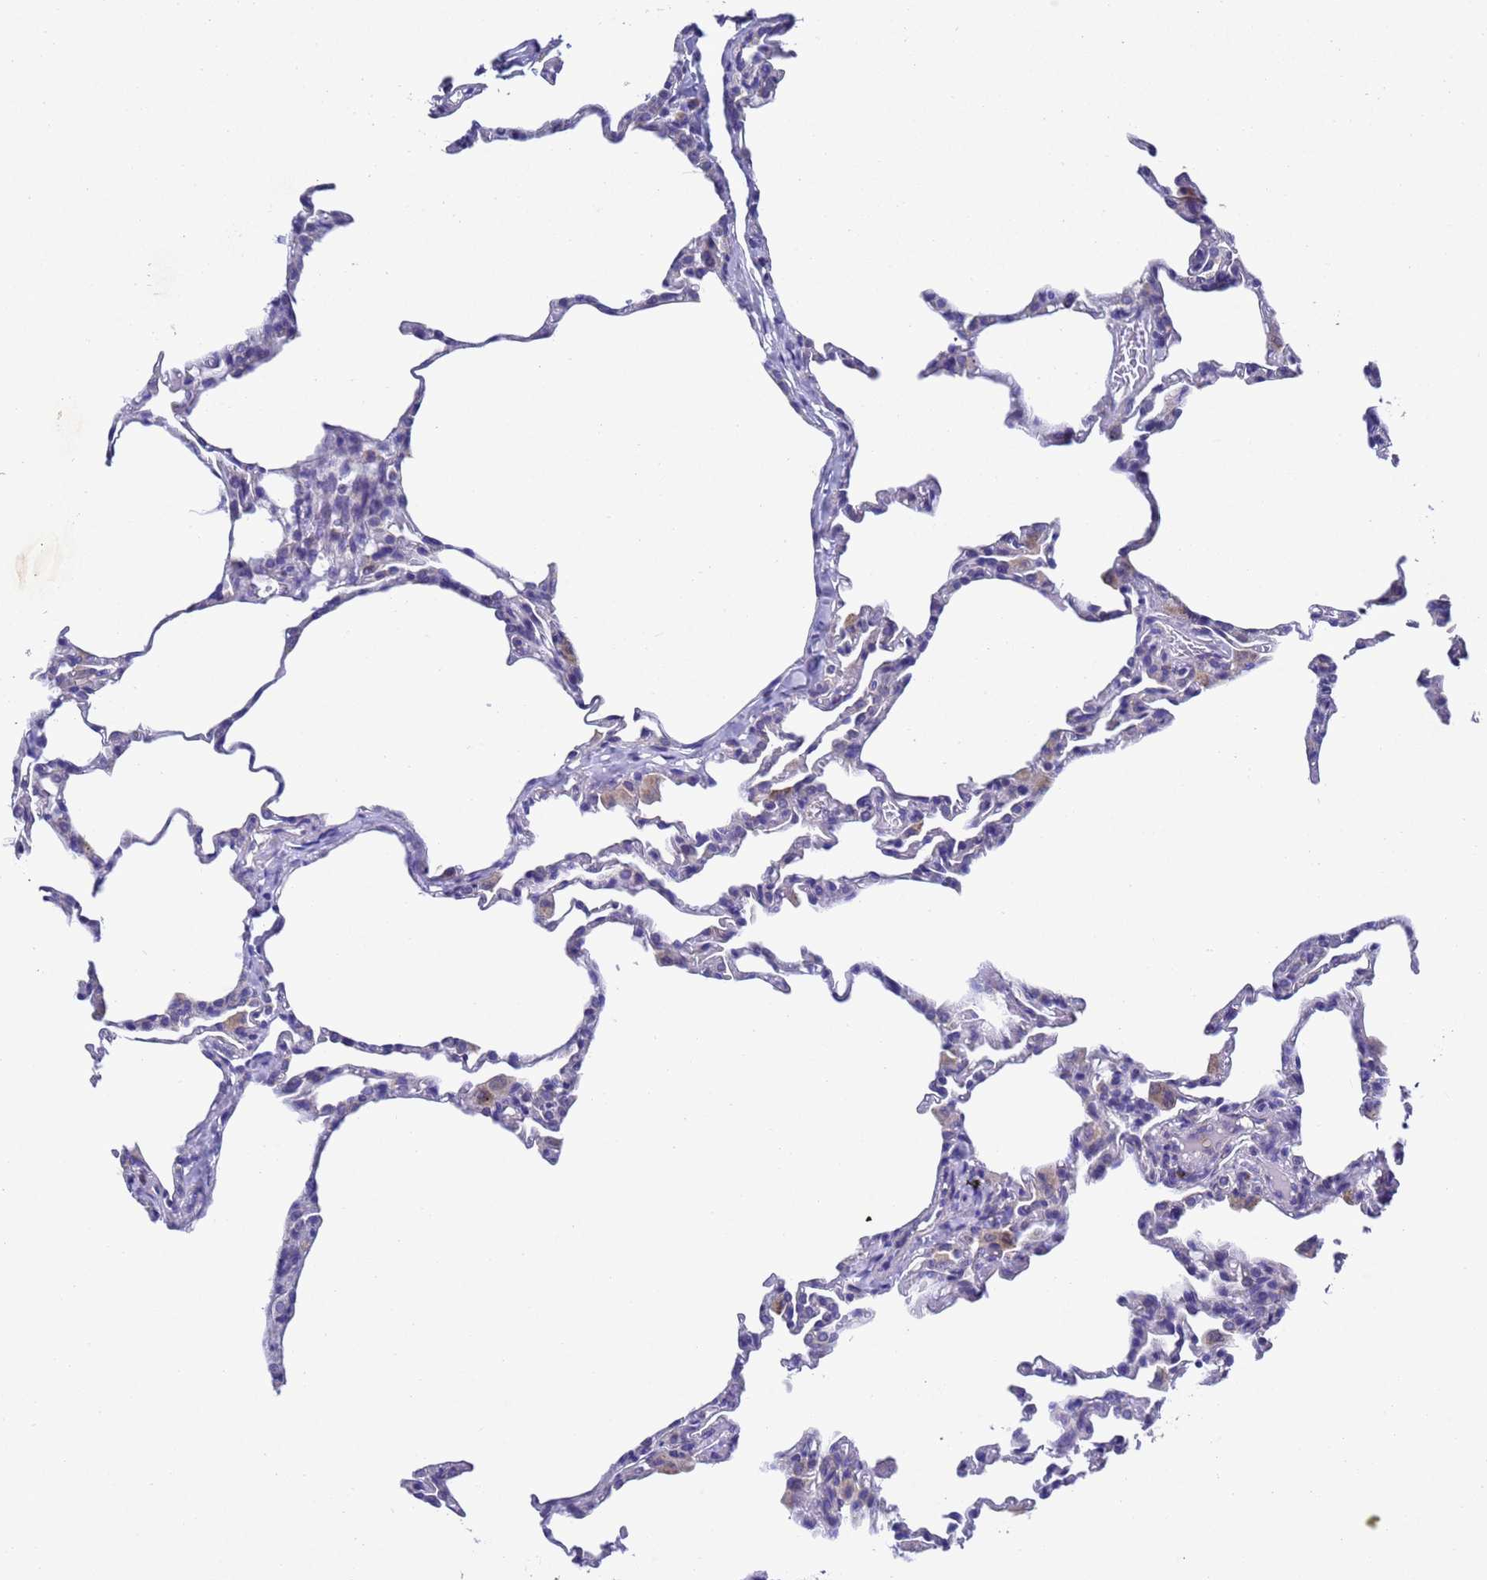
{"staining": {"intensity": "negative", "quantity": "none", "location": "none"}, "tissue": "lung", "cell_type": "Alveolar cells", "image_type": "normal", "snomed": [{"axis": "morphology", "description": "Normal tissue, NOS"}, {"axis": "topography", "description": "Lung"}], "caption": "Immunohistochemistry photomicrograph of normal human lung stained for a protein (brown), which reveals no positivity in alveolar cells.", "gene": "DCAF12L1", "patient": {"sex": "male", "age": 20}}